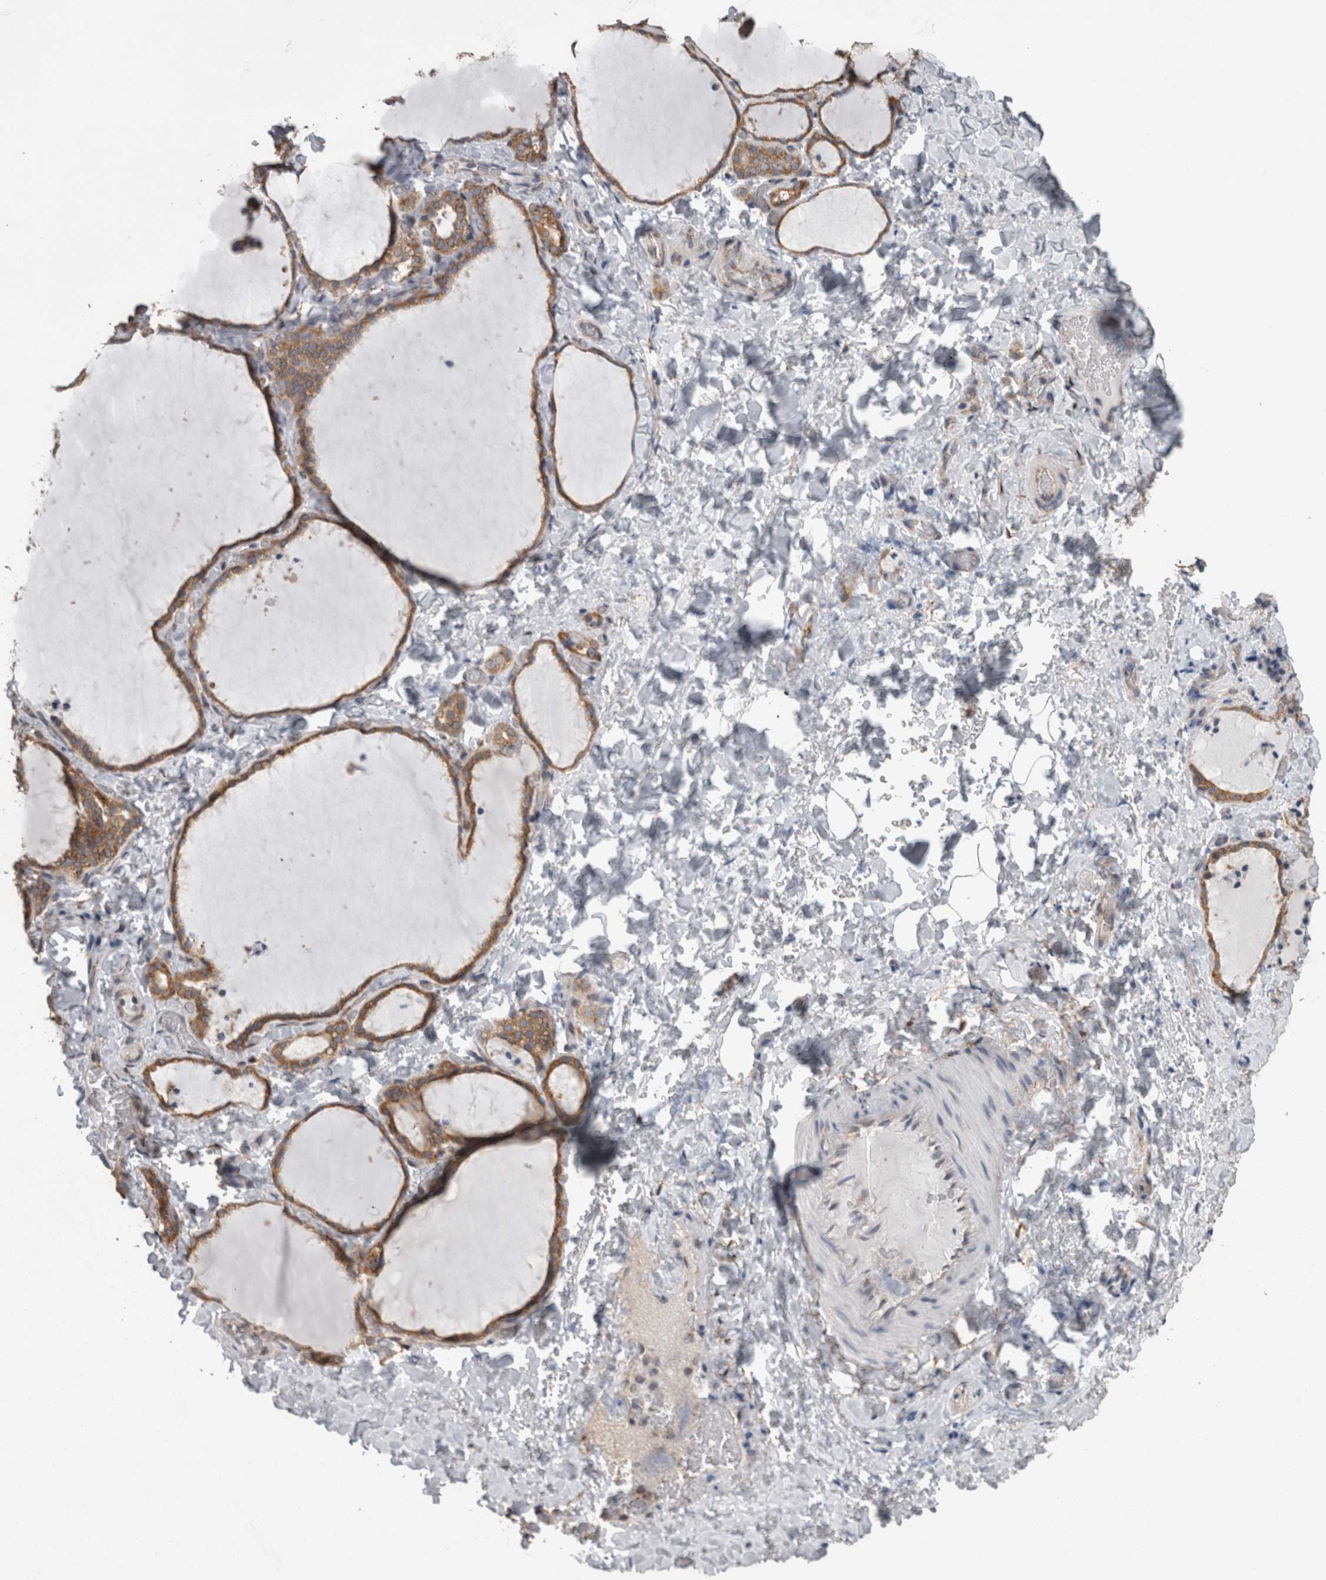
{"staining": {"intensity": "moderate", "quantity": ">75%", "location": "cytoplasmic/membranous"}, "tissue": "thyroid gland", "cell_type": "Glandular cells", "image_type": "normal", "snomed": [{"axis": "morphology", "description": "Normal tissue, NOS"}, {"axis": "topography", "description": "Thyroid gland"}], "caption": "Glandular cells demonstrate medium levels of moderate cytoplasmic/membranous staining in approximately >75% of cells in benign human thyroid gland.", "gene": "DDX6", "patient": {"sex": "female", "age": 22}}